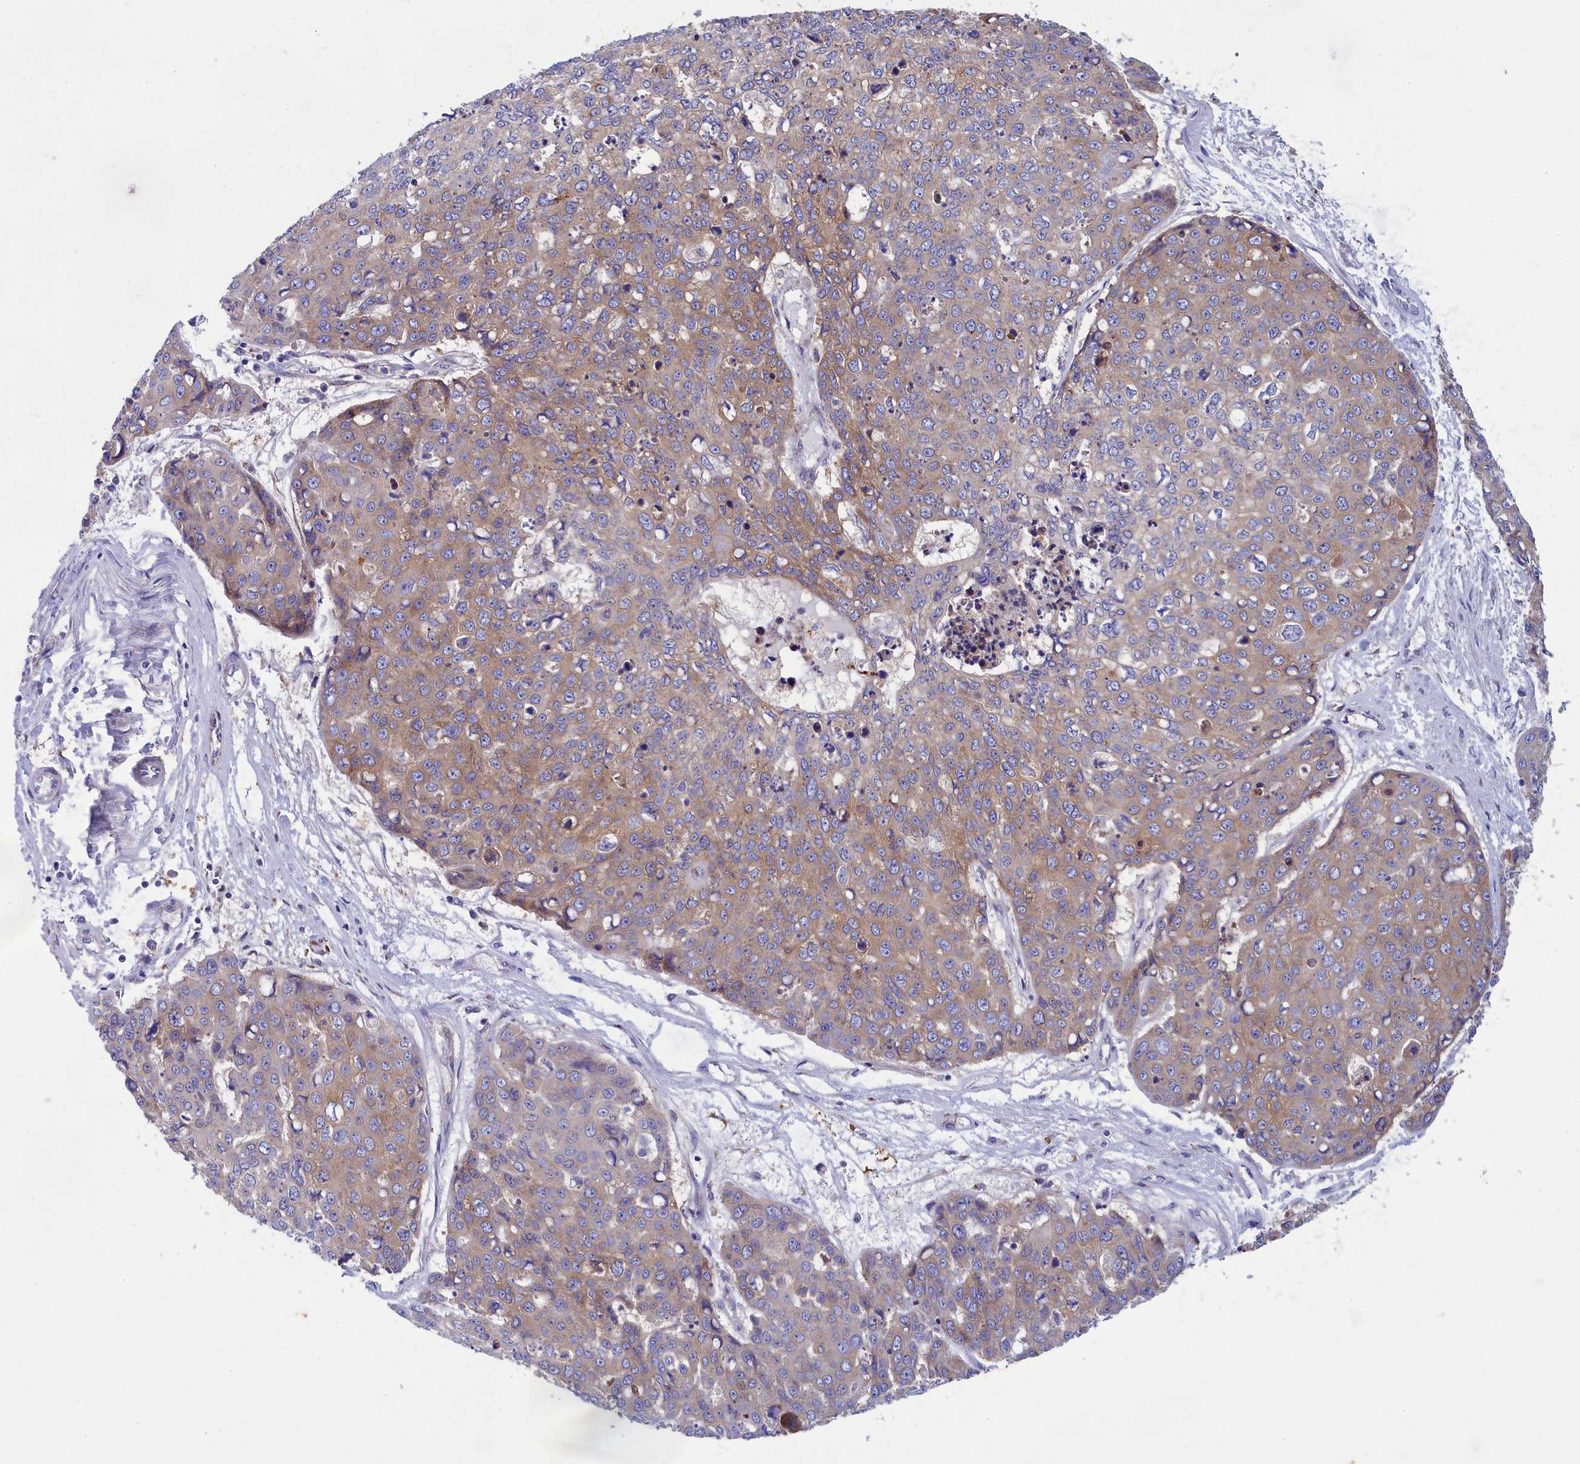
{"staining": {"intensity": "weak", "quantity": "25%-75%", "location": "cytoplasmic/membranous"}, "tissue": "skin cancer", "cell_type": "Tumor cells", "image_type": "cancer", "snomed": [{"axis": "morphology", "description": "Squamous cell carcinoma, NOS"}, {"axis": "topography", "description": "Skin"}], "caption": "Skin cancer (squamous cell carcinoma) was stained to show a protein in brown. There is low levels of weak cytoplasmic/membranous staining in about 25%-75% of tumor cells. (IHC, brightfield microscopy, high magnification).", "gene": "SCAMP4", "patient": {"sex": "female", "age": 44}}